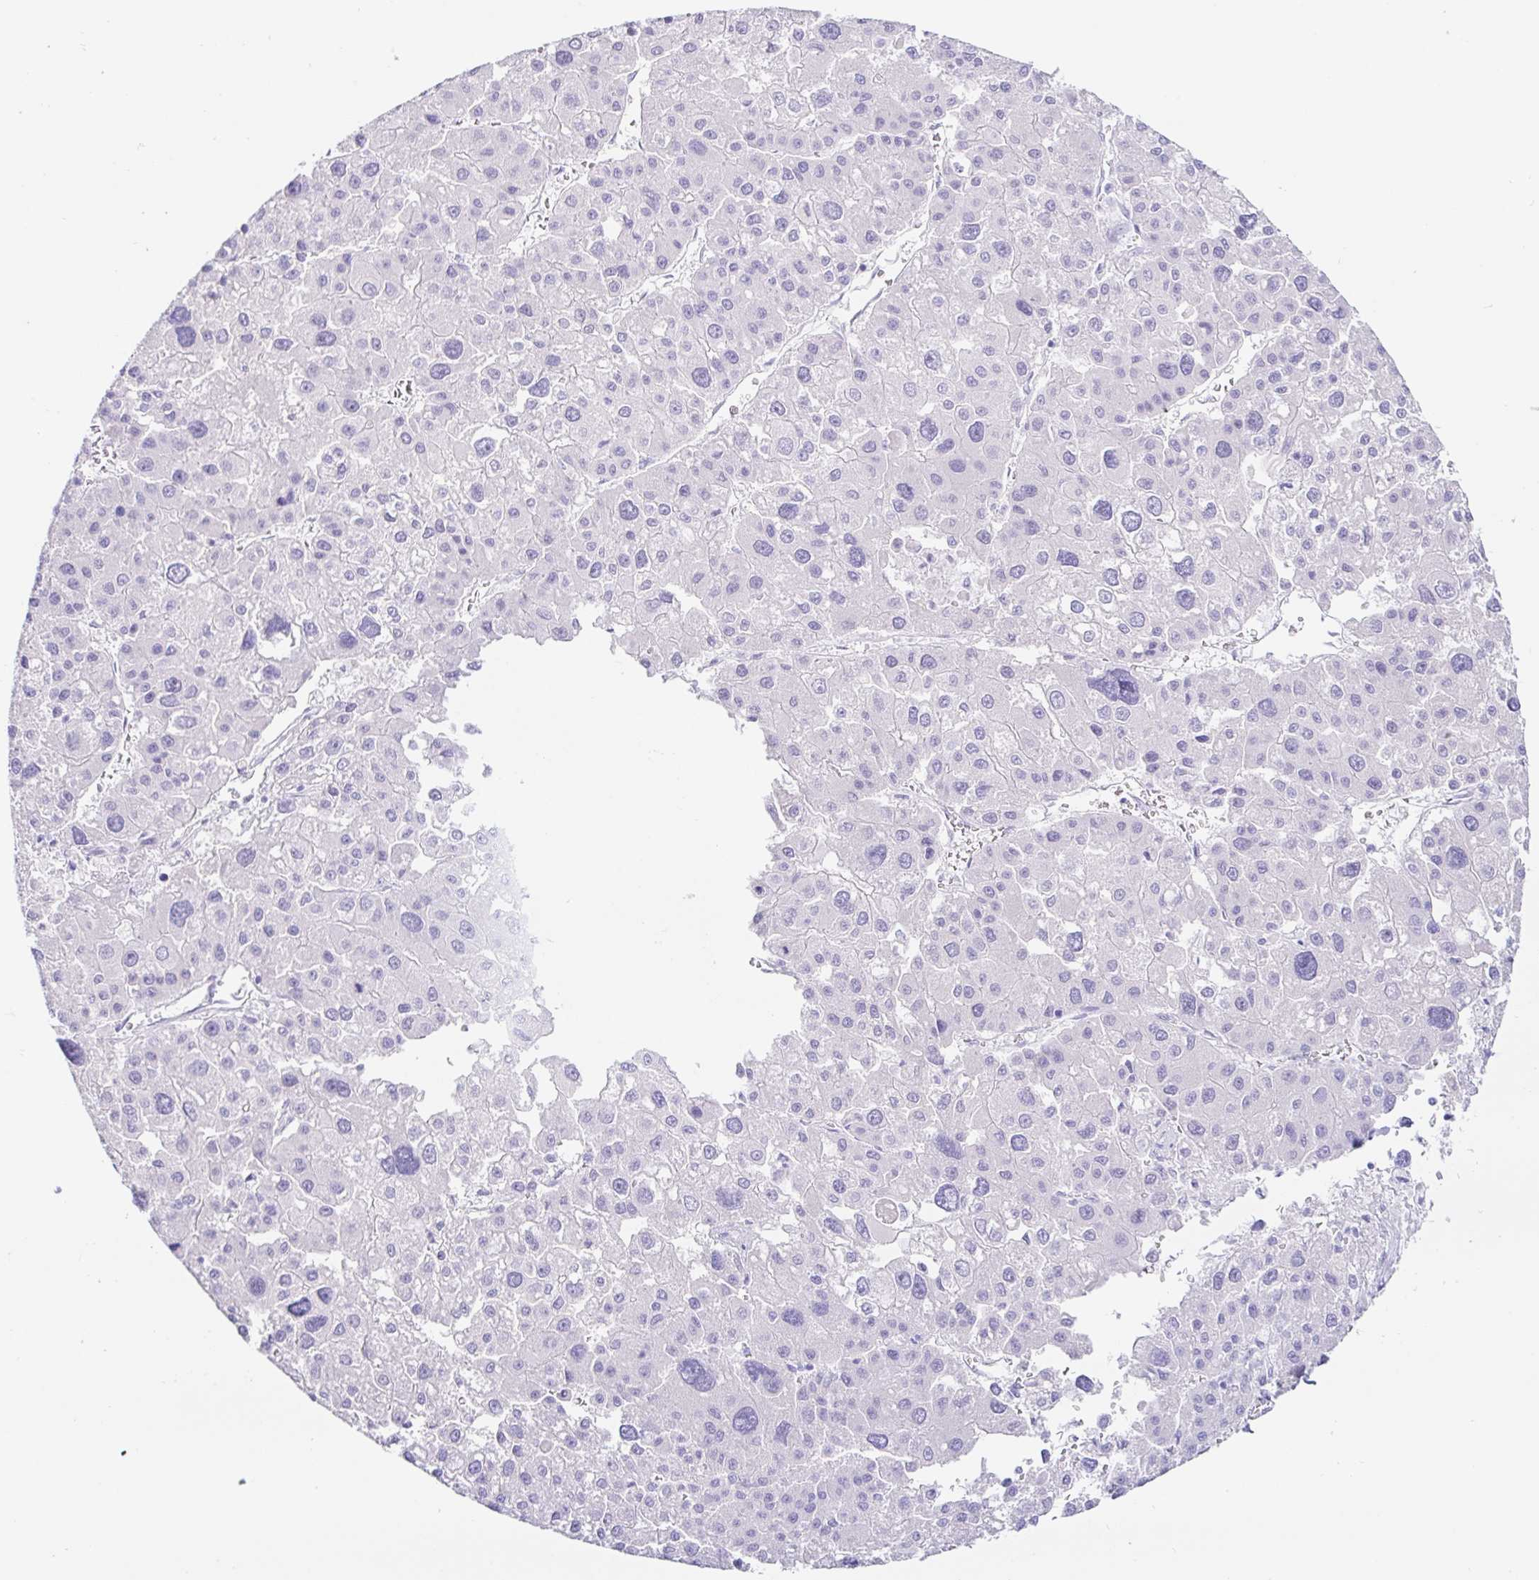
{"staining": {"intensity": "negative", "quantity": "none", "location": "none"}, "tissue": "liver cancer", "cell_type": "Tumor cells", "image_type": "cancer", "snomed": [{"axis": "morphology", "description": "Carcinoma, Hepatocellular, NOS"}, {"axis": "topography", "description": "Liver"}], "caption": "Tumor cells are negative for protein expression in human liver cancer.", "gene": "PAX8", "patient": {"sex": "male", "age": 73}}